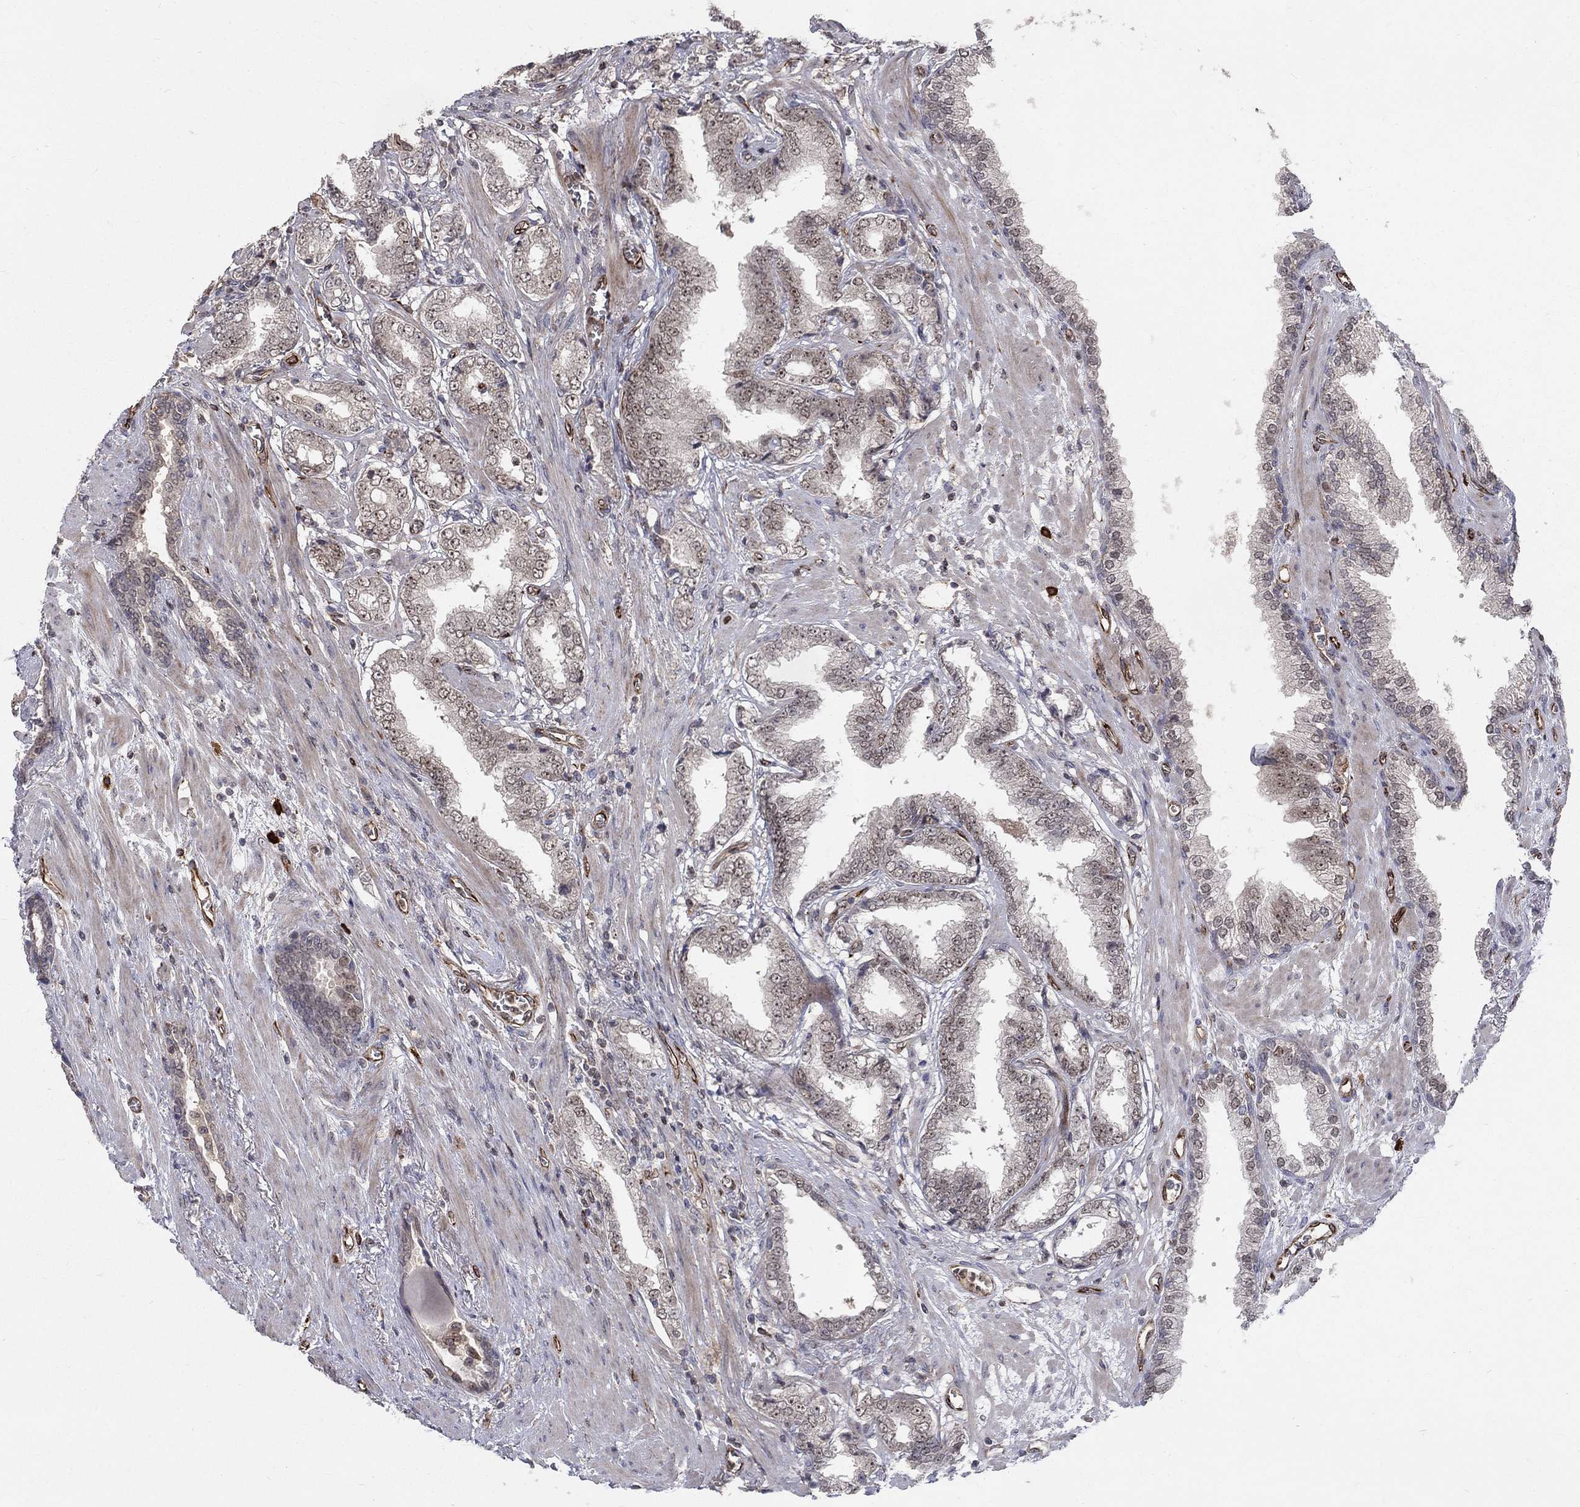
{"staining": {"intensity": "moderate", "quantity": "<25%", "location": "nuclear"}, "tissue": "prostate cancer", "cell_type": "Tumor cells", "image_type": "cancer", "snomed": [{"axis": "morphology", "description": "Adenocarcinoma, Low grade"}, {"axis": "topography", "description": "Prostate"}], "caption": "An immunohistochemistry (IHC) photomicrograph of tumor tissue is shown. Protein staining in brown highlights moderate nuclear positivity in prostate cancer (adenocarcinoma (low-grade)) within tumor cells. The staining was performed using DAB to visualize the protein expression in brown, while the nuclei were stained in blue with hematoxylin (Magnification: 20x).", "gene": "MSRA", "patient": {"sex": "male", "age": 69}}